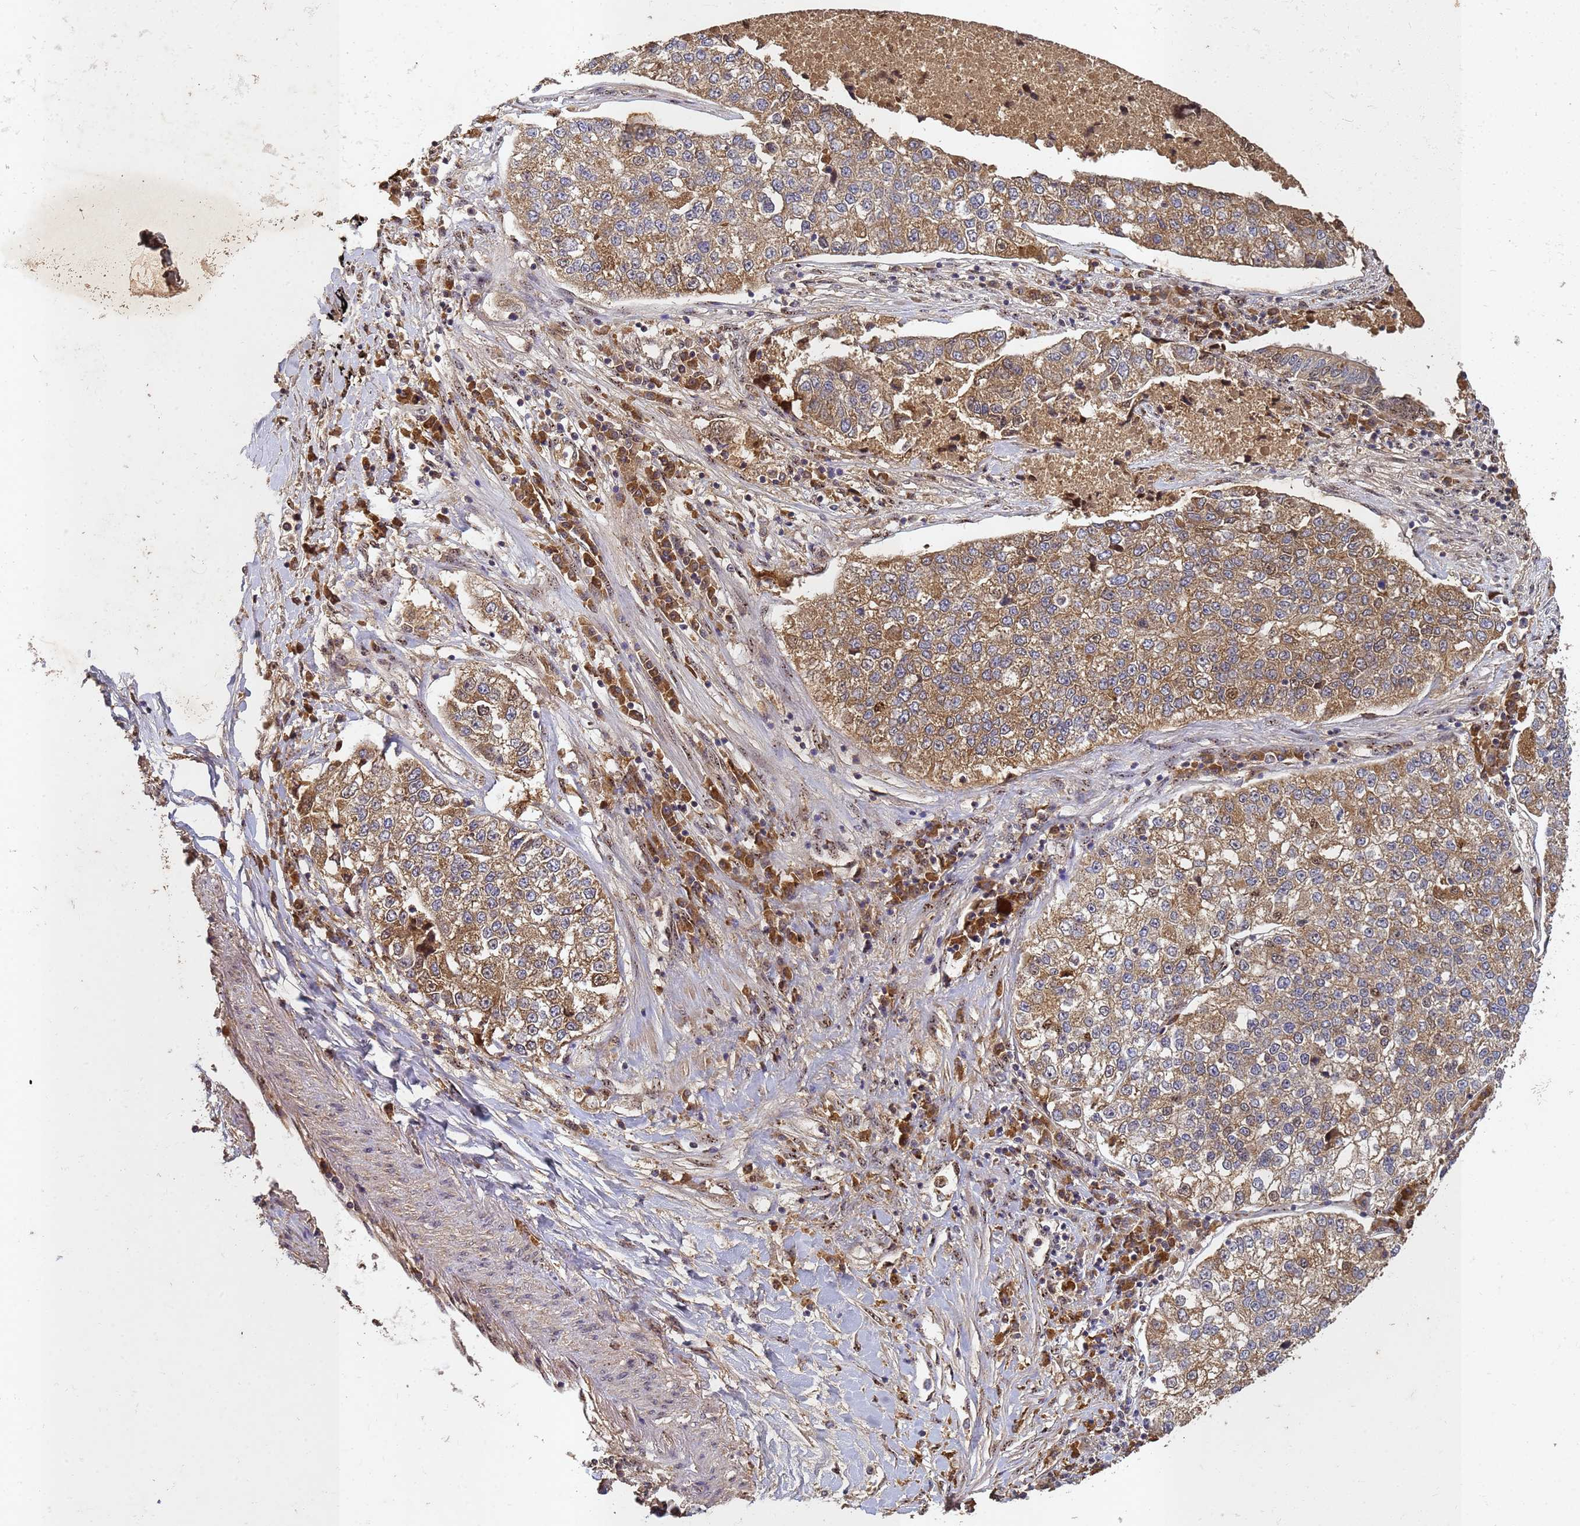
{"staining": {"intensity": "moderate", "quantity": "25%-75%", "location": "cytoplasmic/membranous"}, "tissue": "lung cancer", "cell_type": "Tumor cells", "image_type": "cancer", "snomed": [{"axis": "morphology", "description": "Adenocarcinoma, NOS"}, {"axis": "topography", "description": "Lung"}], "caption": "Human lung cancer (adenocarcinoma) stained with a brown dye shows moderate cytoplasmic/membranous positive expression in approximately 25%-75% of tumor cells.", "gene": "SECISBP2", "patient": {"sex": "male", "age": 49}}